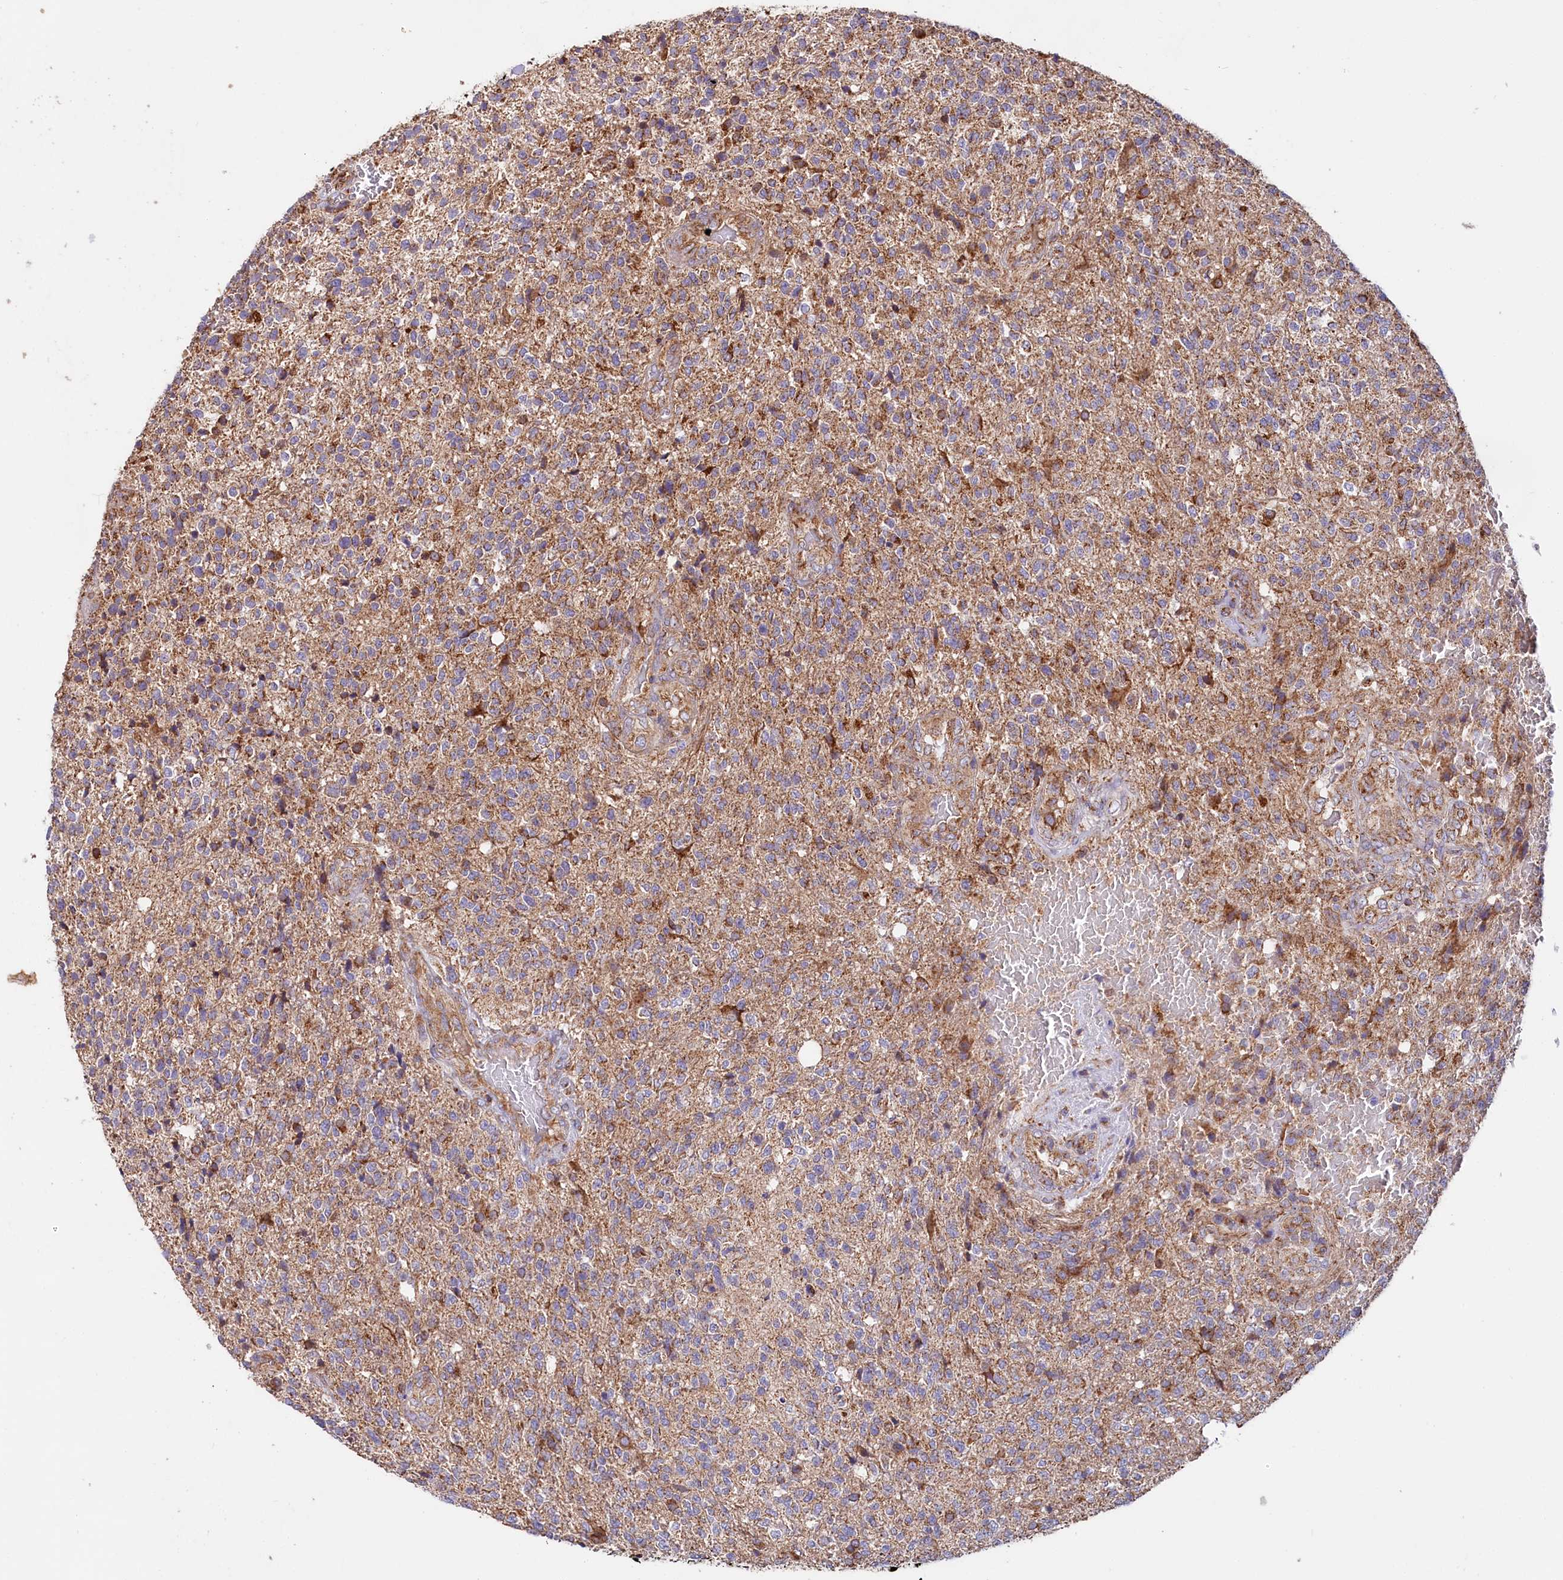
{"staining": {"intensity": "moderate", "quantity": "<25%", "location": "cytoplasmic/membranous"}, "tissue": "glioma", "cell_type": "Tumor cells", "image_type": "cancer", "snomed": [{"axis": "morphology", "description": "Glioma, malignant, High grade"}, {"axis": "topography", "description": "Brain"}], "caption": "About <25% of tumor cells in malignant glioma (high-grade) exhibit moderate cytoplasmic/membranous protein positivity as visualized by brown immunohistochemical staining.", "gene": "NUDT15", "patient": {"sex": "male", "age": 56}}